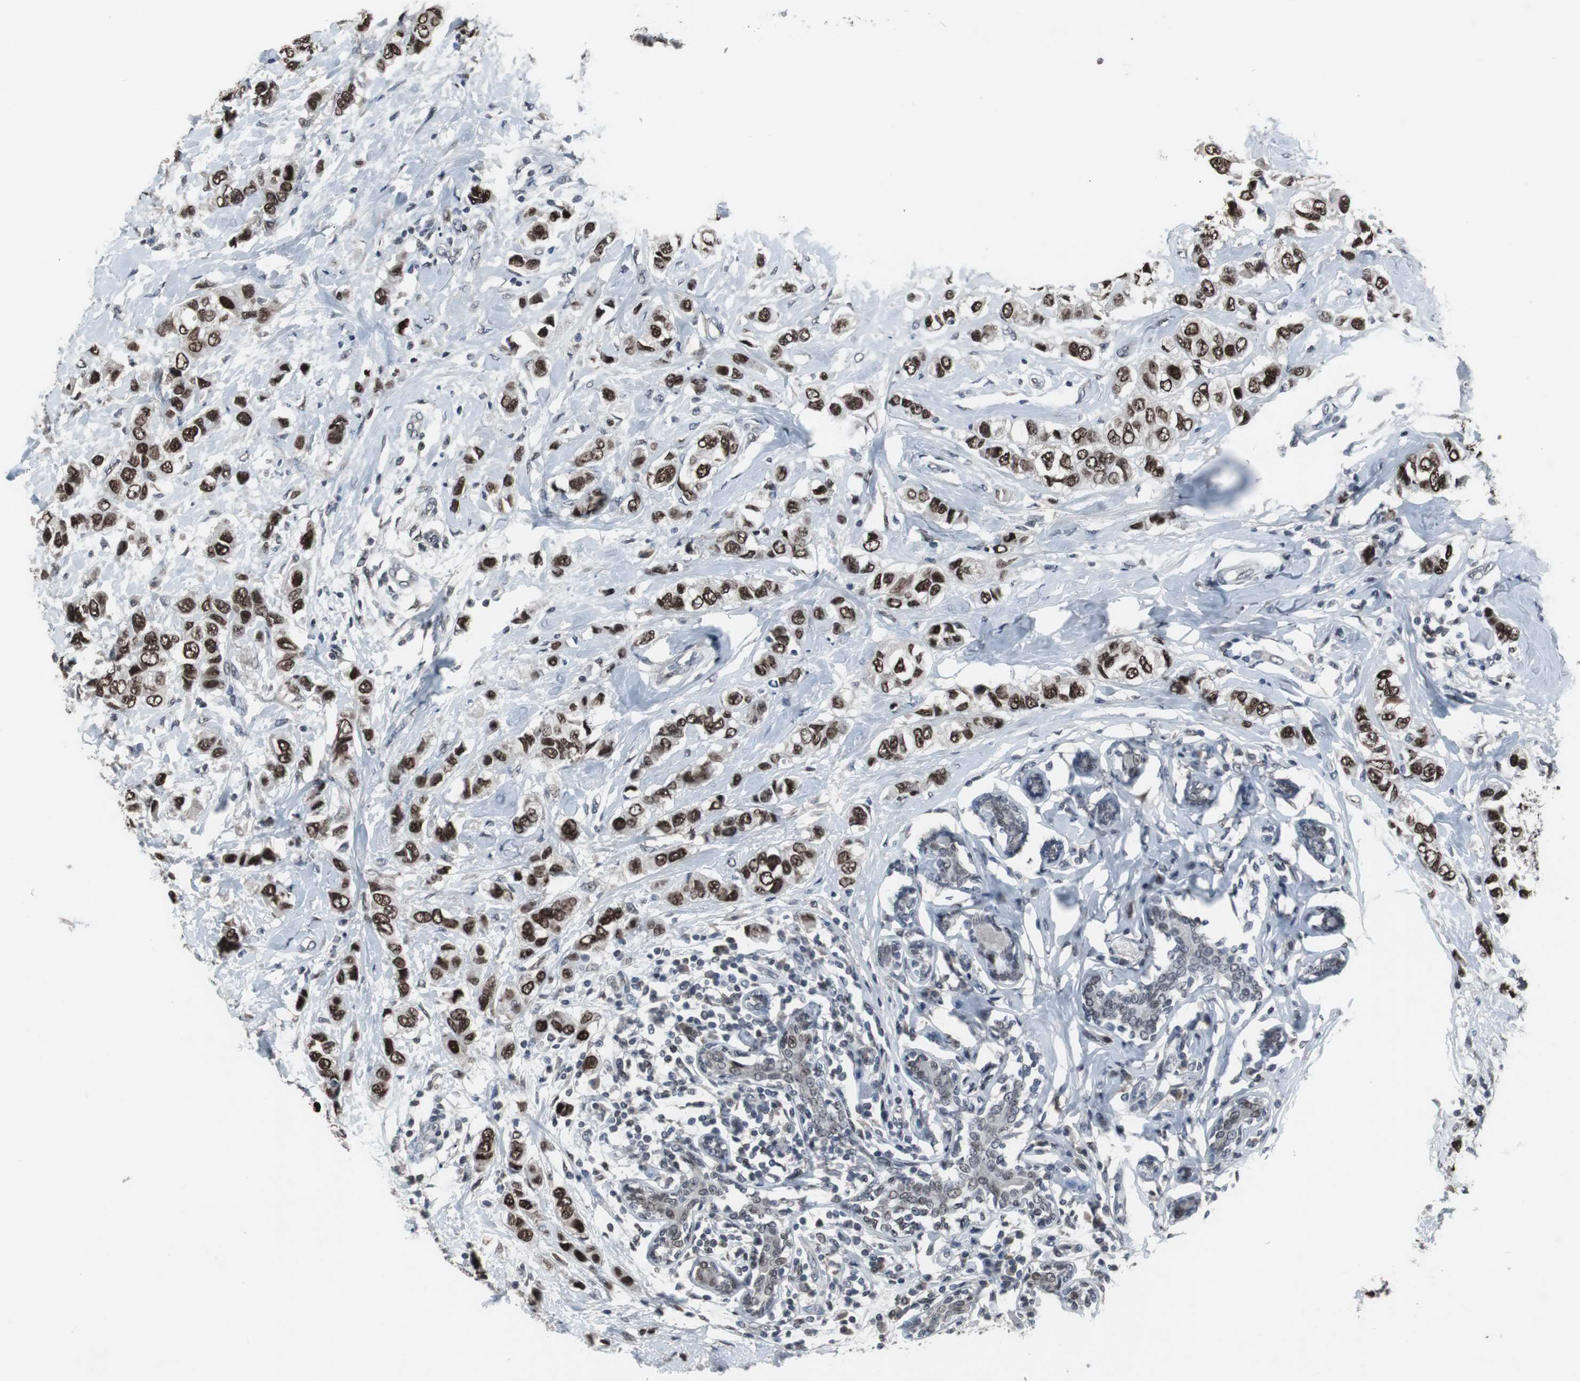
{"staining": {"intensity": "strong", "quantity": ">75%", "location": "nuclear"}, "tissue": "breast cancer", "cell_type": "Tumor cells", "image_type": "cancer", "snomed": [{"axis": "morphology", "description": "Duct carcinoma"}, {"axis": "topography", "description": "Breast"}], "caption": "Approximately >75% of tumor cells in breast cancer (intraductal carcinoma) demonstrate strong nuclear protein positivity as visualized by brown immunohistochemical staining.", "gene": "FOXP4", "patient": {"sex": "female", "age": 50}}